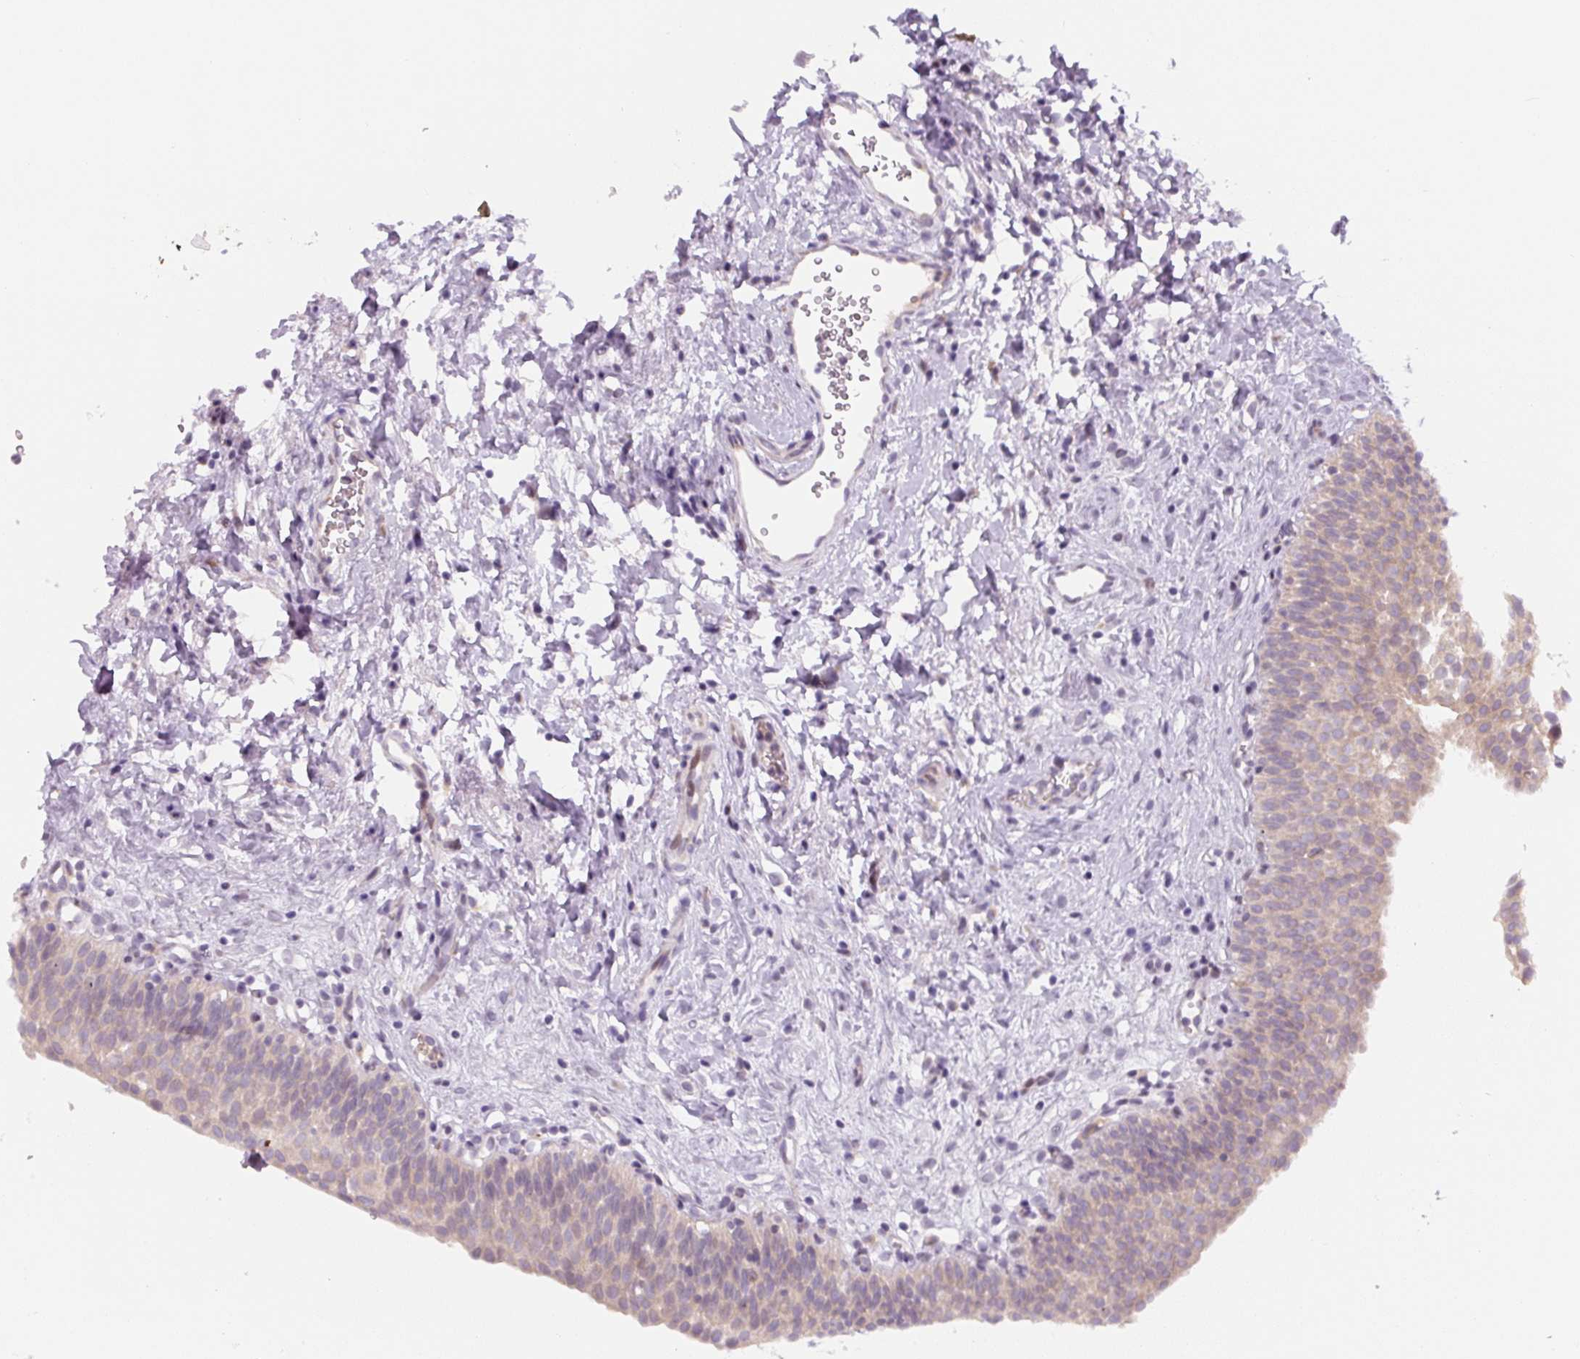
{"staining": {"intensity": "weak", "quantity": "25%-75%", "location": "cytoplasmic/membranous"}, "tissue": "urinary bladder", "cell_type": "Urothelial cells", "image_type": "normal", "snomed": [{"axis": "morphology", "description": "Normal tissue, NOS"}, {"axis": "topography", "description": "Urinary bladder"}], "caption": "Brown immunohistochemical staining in normal human urinary bladder displays weak cytoplasmic/membranous expression in approximately 25%-75% of urothelial cells. The protein is shown in brown color, while the nuclei are stained blue.", "gene": "YIF1B", "patient": {"sex": "male", "age": 51}}